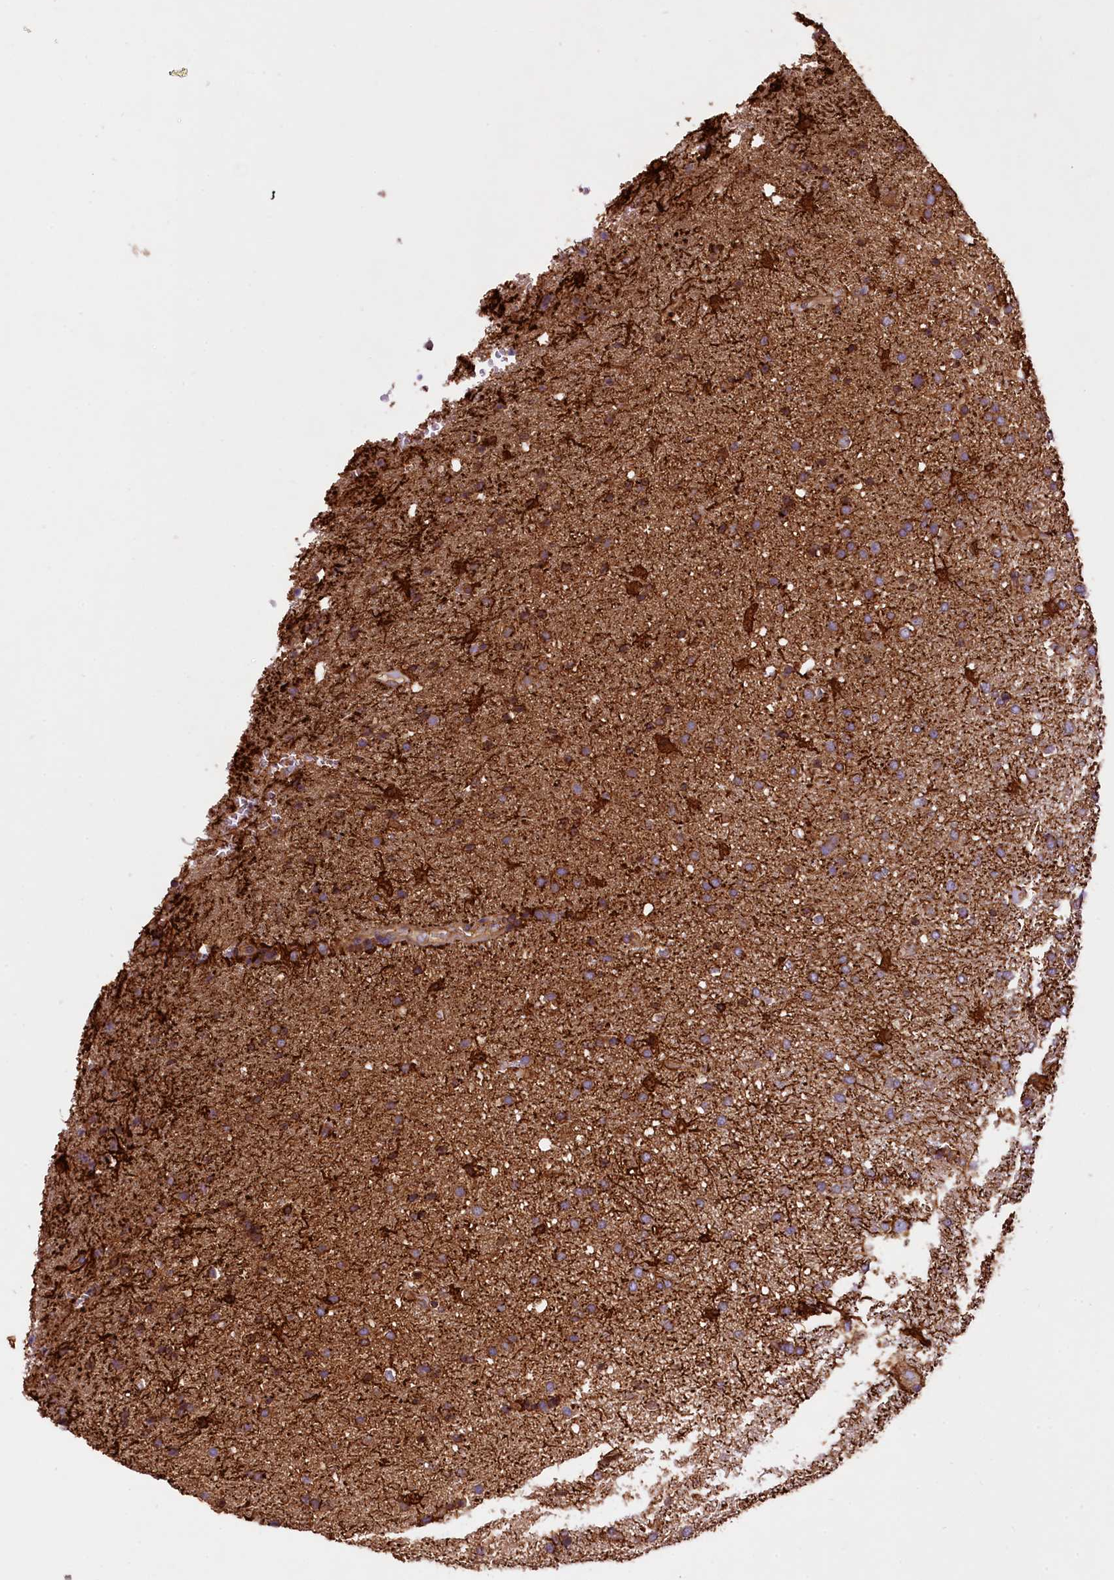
{"staining": {"intensity": "strong", "quantity": ">75%", "location": "cytoplasmic/membranous"}, "tissue": "glioma", "cell_type": "Tumor cells", "image_type": "cancer", "snomed": [{"axis": "morphology", "description": "Glioma, malignant, High grade"}, {"axis": "topography", "description": "Brain"}], "caption": "The image exhibits immunohistochemical staining of malignant high-grade glioma. There is strong cytoplasmic/membranous expression is seen in approximately >75% of tumor cells. (Brightfield microscopy of DAB IHC at high magnification).", "gene": "RARS2", "patient": {"sex": "male", "age": 72}}